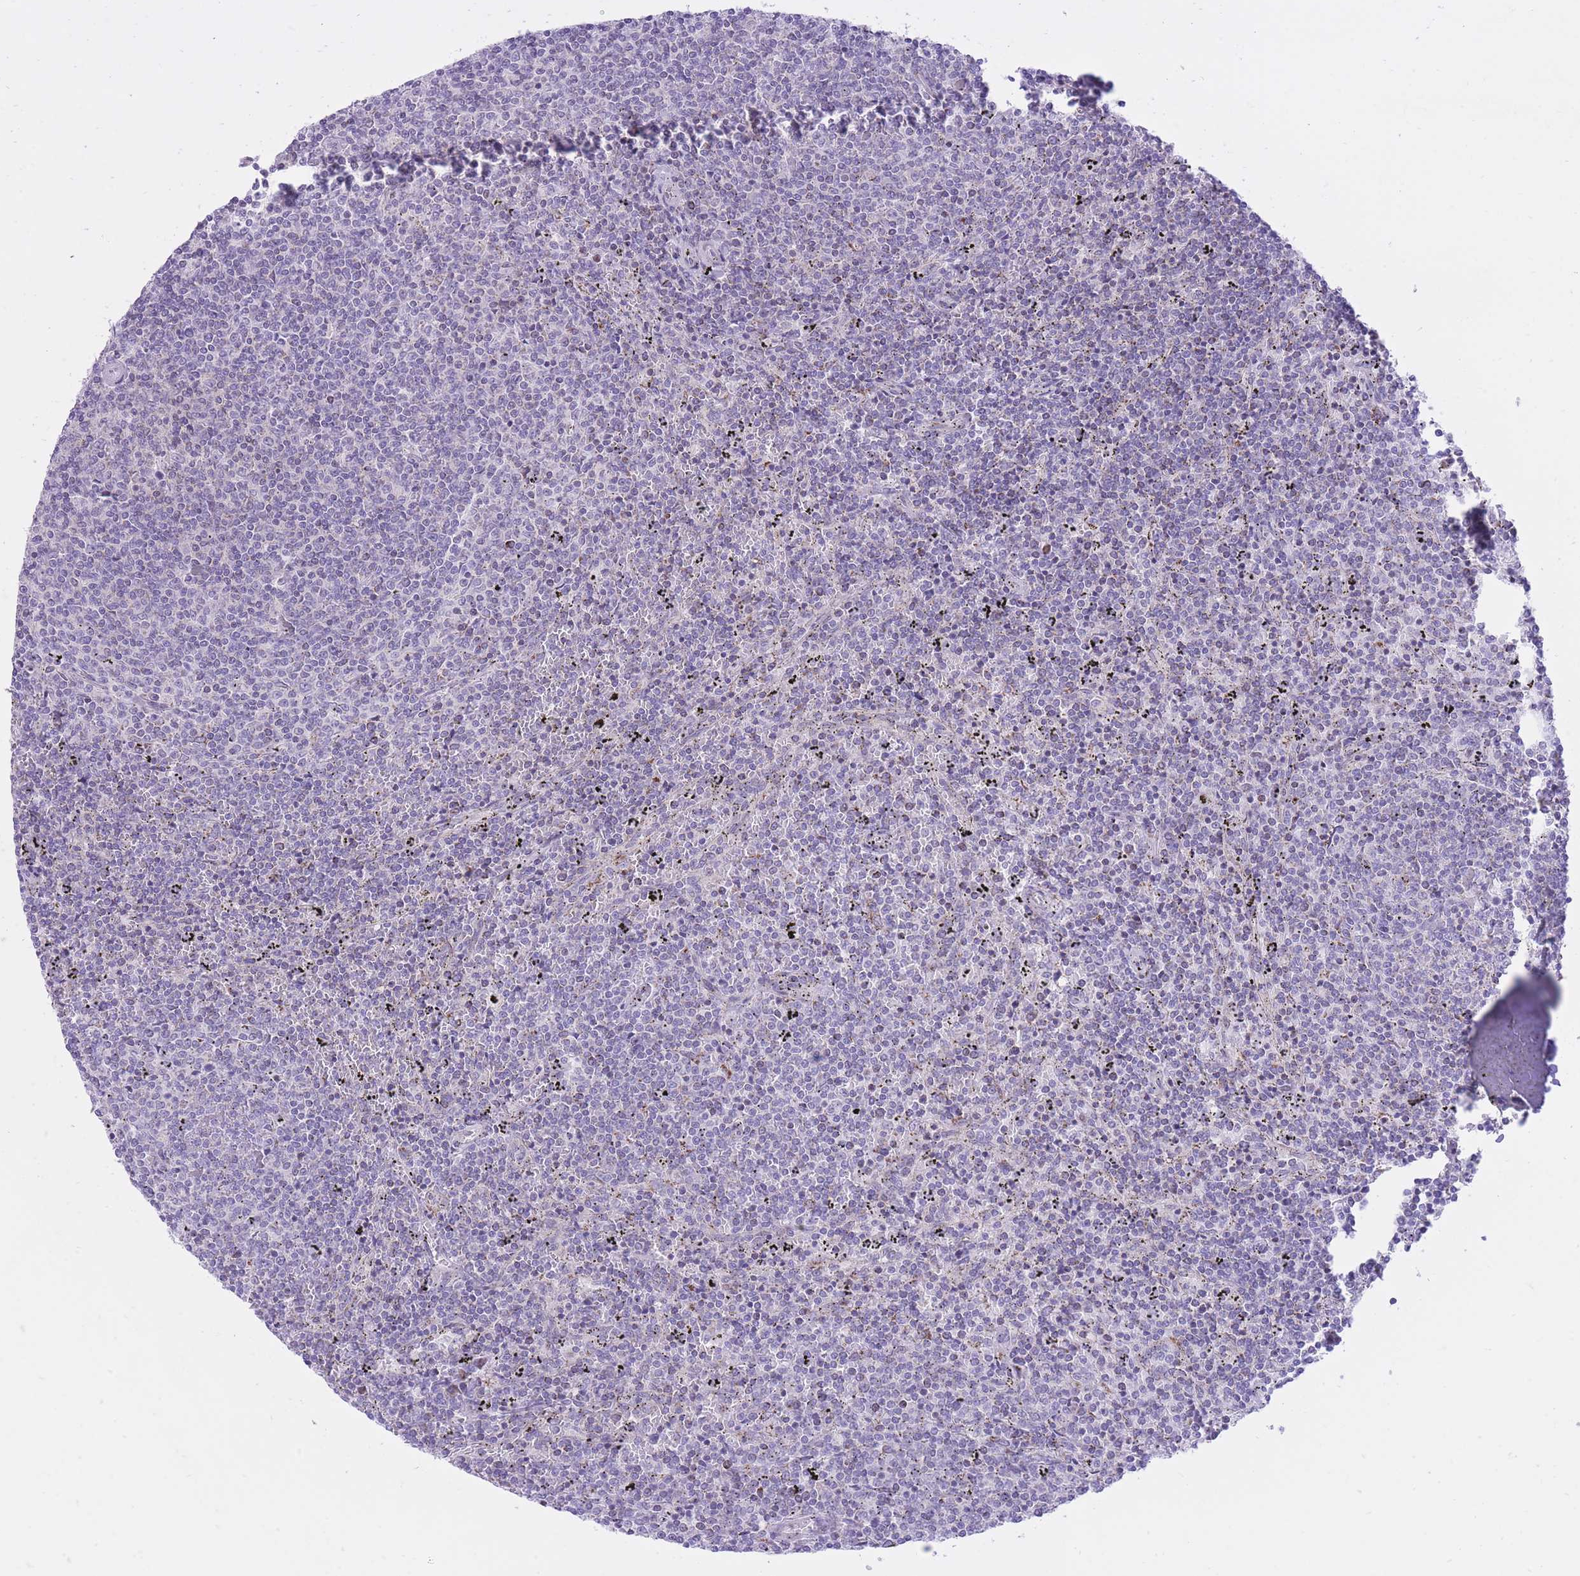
{"staining": {"intensity": "negative", "quantity": "none", "location": "none"}, "tissue": "lymphoma", "cell_type": "Tumor cells", "image_type": "cancer", "snomed": [{"axis": "morphology", "description": "Malignant lymphoma, non-Hodgkin's type, Low grade"}, {"axis": "topography", "description": "Spleen"}], "caption": "The histopathology image exhibits no significant expression in tumor cells of lymphoma.", "gene": "DENND2D", "patient": {"sex": "female", "age": 50}}